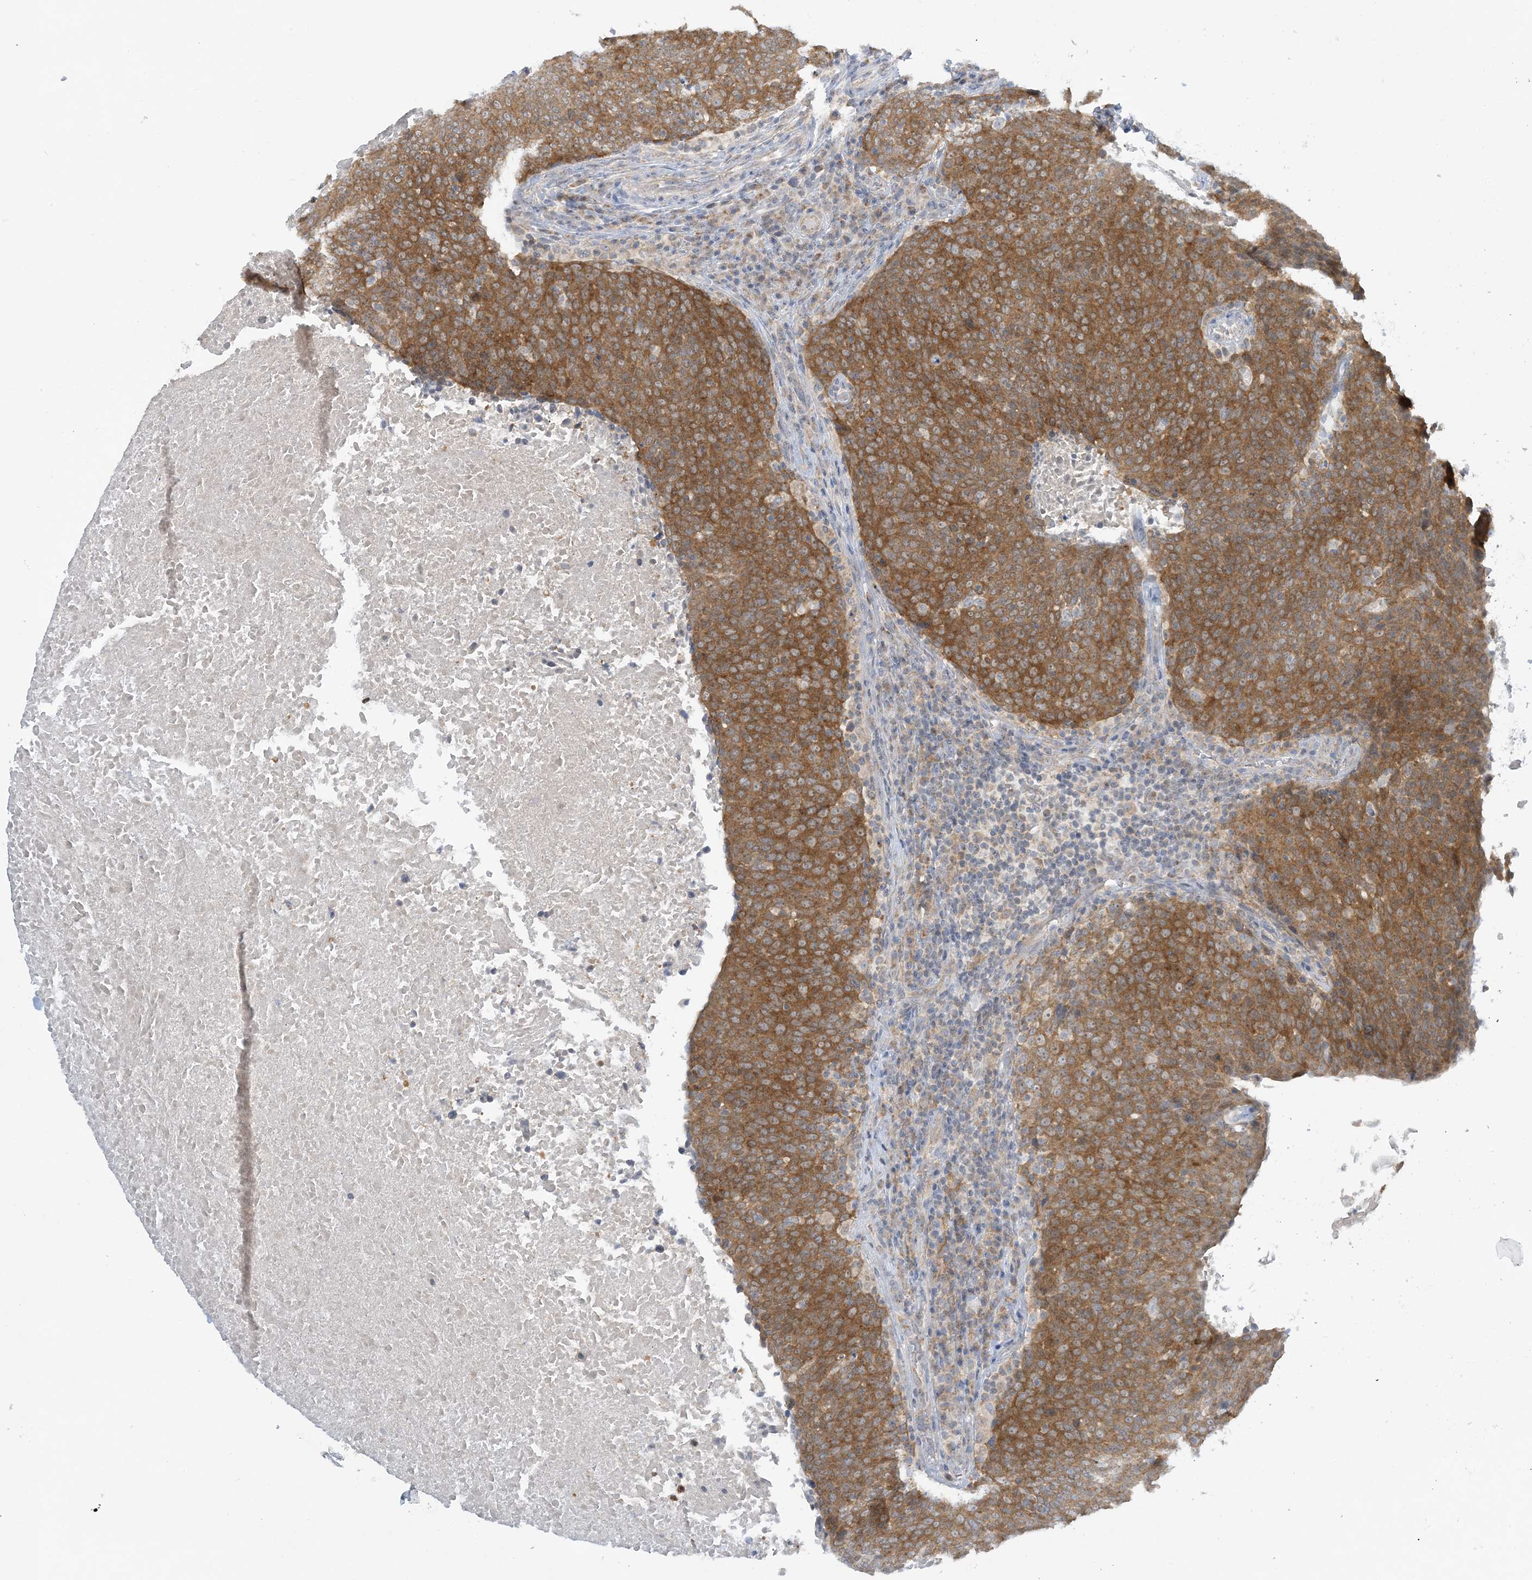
{"staining": {"intensity": "moderate", "quantity": ">75%", "location": "cytoplasmic/membranous"}, "tissue": "head and neck cancer", "cell_type": "Tumor cells", "image_type": "cancer", "snomed": [{"axis": "morphology", "description": "Squamous cell carcinoma, NOS"}, {"axis": "morphology", "description": "Squamous cell carcinoma, metastatic, NOS"}, {"axis": "topography", "description": "Lymph node"}, {"axis": "topography", "description": "Head-Neck"}], "caption": "Immunohistochemical staining of head and neck cancer demonstrates moderate cytoplasmic/membranous protein staining in approximately >75% of tumor cells.", "gene": "MRPS18A", "patient": {"sex": "male", "age": 62}}